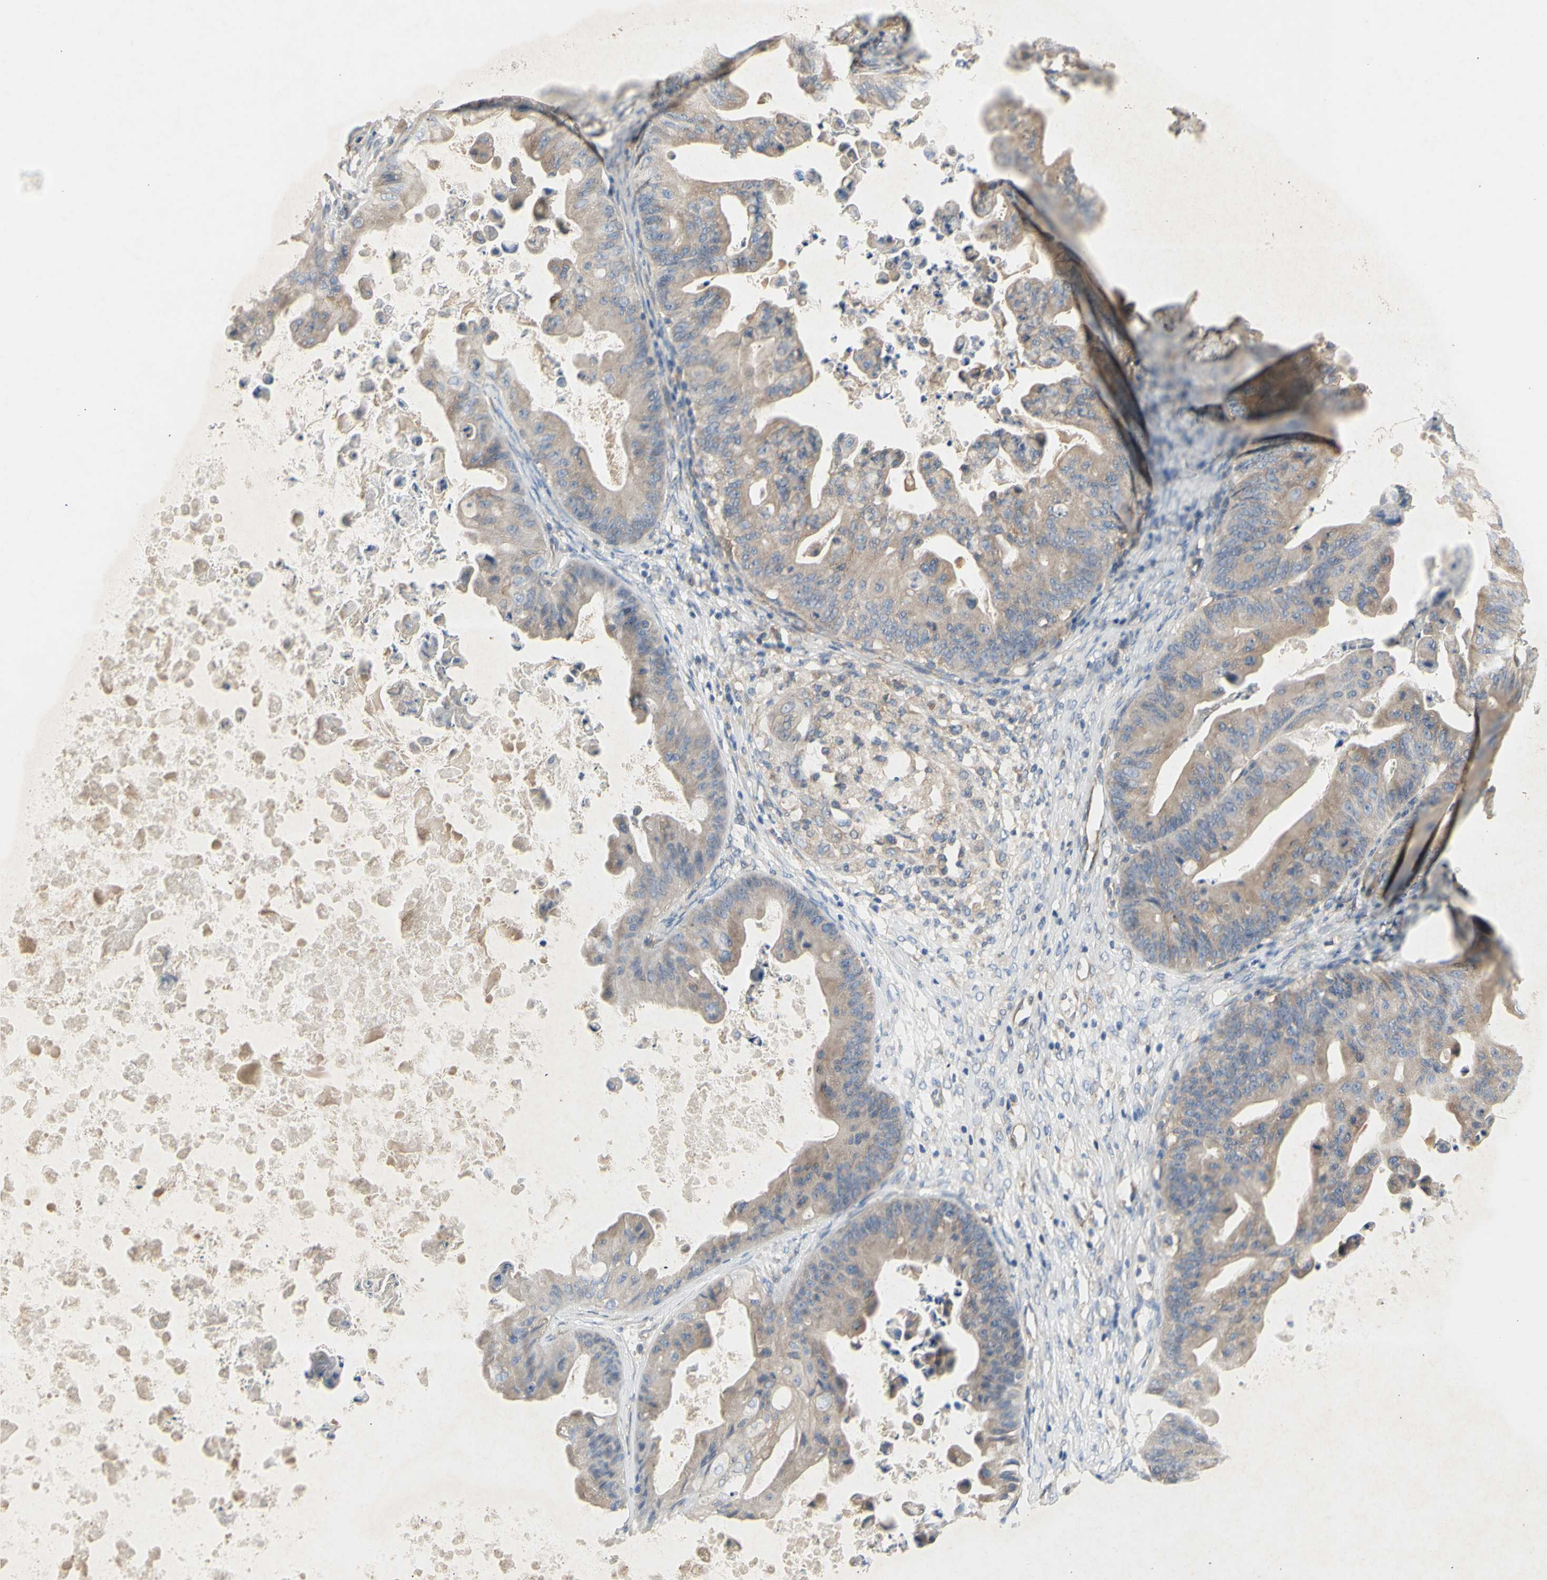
{"staining": {"intensity": "weak", "quantity": ">75%", "location": "cytoplasmic/membranous"}, "tissue": "ovarian cancer", "cell_type": "Tumor cells", "image_type": "cancer", "snomed": [{"axis": "morphology", "description": "Cystadenocarcinoma, mucinous, NOS"}, {"axis": "topography", "description": "Ovary"}], "caption": "Ovarian mucinous cystadenocarcinoma was stained to show a protein in brown. There is low levels of weak cytoplasmic/membranous staining in about >75% of tumor cells.", "gene": "KLC1", "patient": {"sex": "female", "age": 37}}